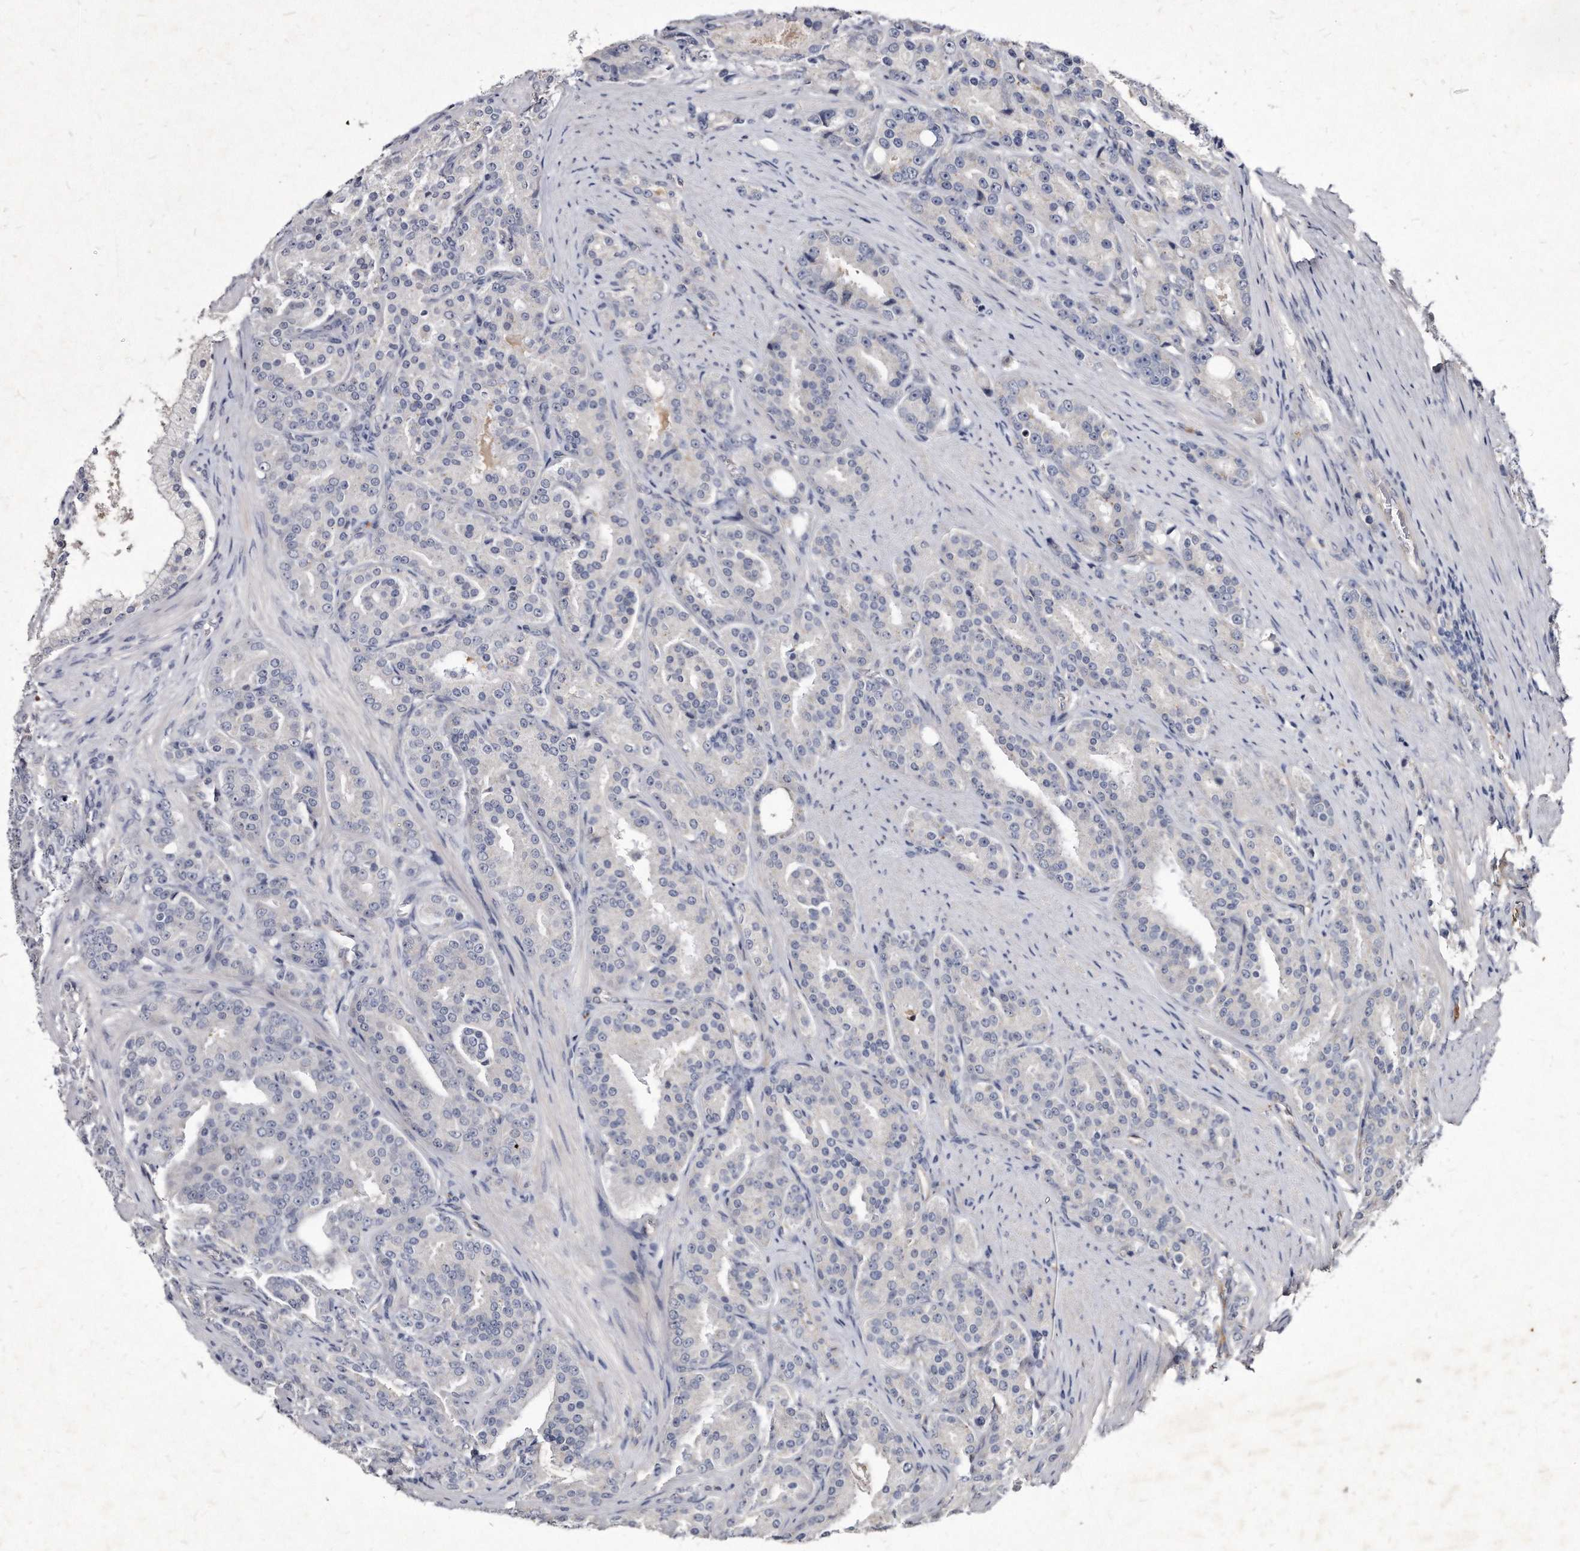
{"staining": {"intensity": "negative", "quantity": "none", "location": "none"}, "tissue": "prostate cancer", "cell_type": "Tumor cells", "image_type": "cancer", "snomed": [{"axis": "morphology", "description": "Adenocarcinoma, High grade"}, {"axis": "topography", "description": "Prostate"}], "caption": "Tumor cells are negative for brown protein staining in prostate high-grade adenocarcinoma.", "gene": "KLHDC3", "patient": {"sex": "male", "age": 60}}